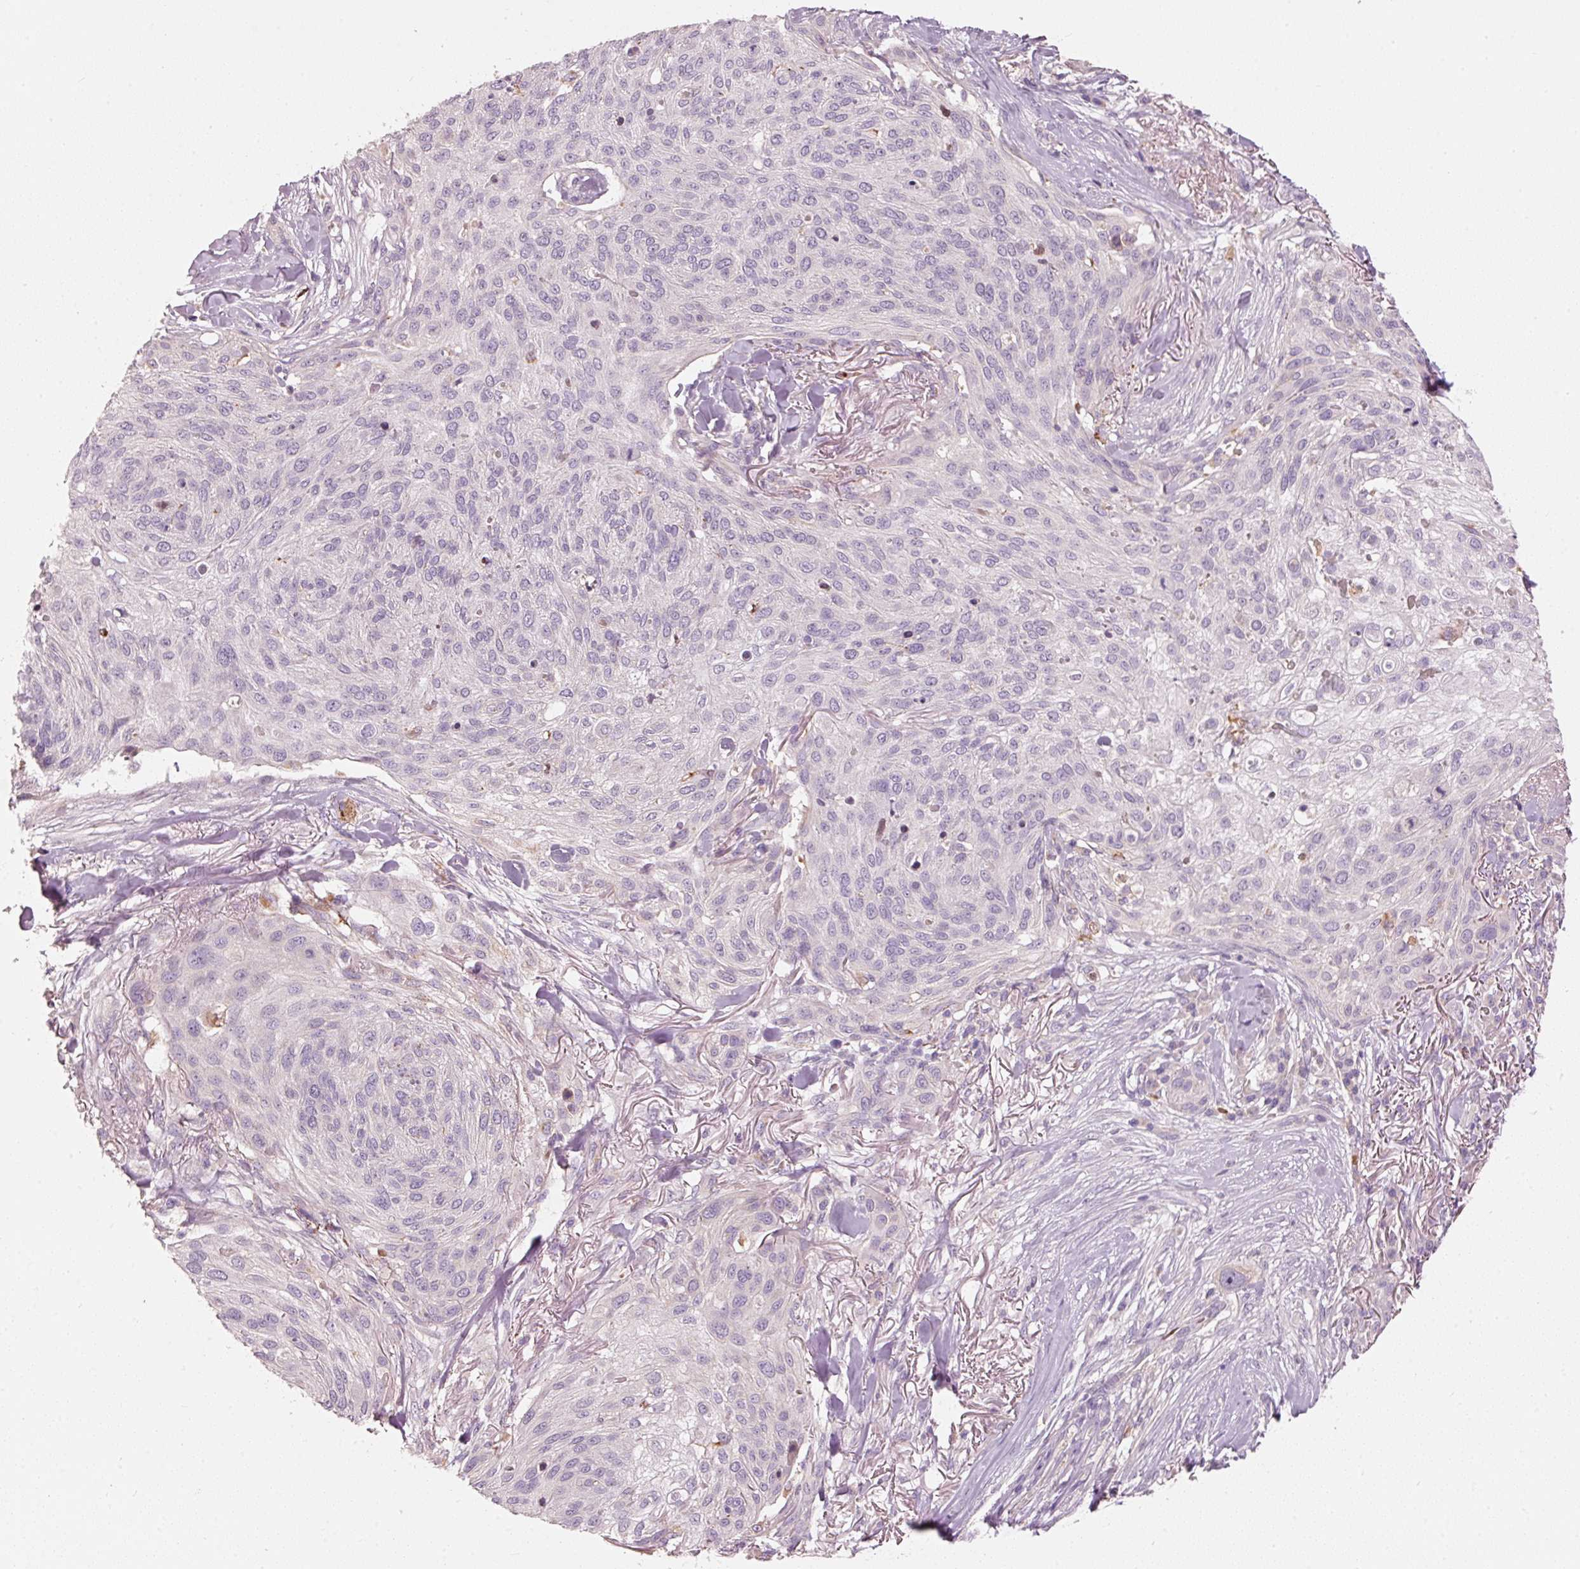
{"staining": {"intensity": "negative", "quantity": "none", "location": "none"}, "tissue": "skin cancer", "cell_type": "Tumor cells", "image_type": "cancer", "snomed": [{"axis": "morphology", "description": "Squamous cell carcinoma, NOS"}, {"axis": "topography", "description": "Skin"}], "caption": "Squamous cell carcinoma (skin) stained for a protein using immunohistochemistry exhibits no expression tumor cells.", "gene": "KLHL21", "patient": {"sex": "female", "age": 87}}